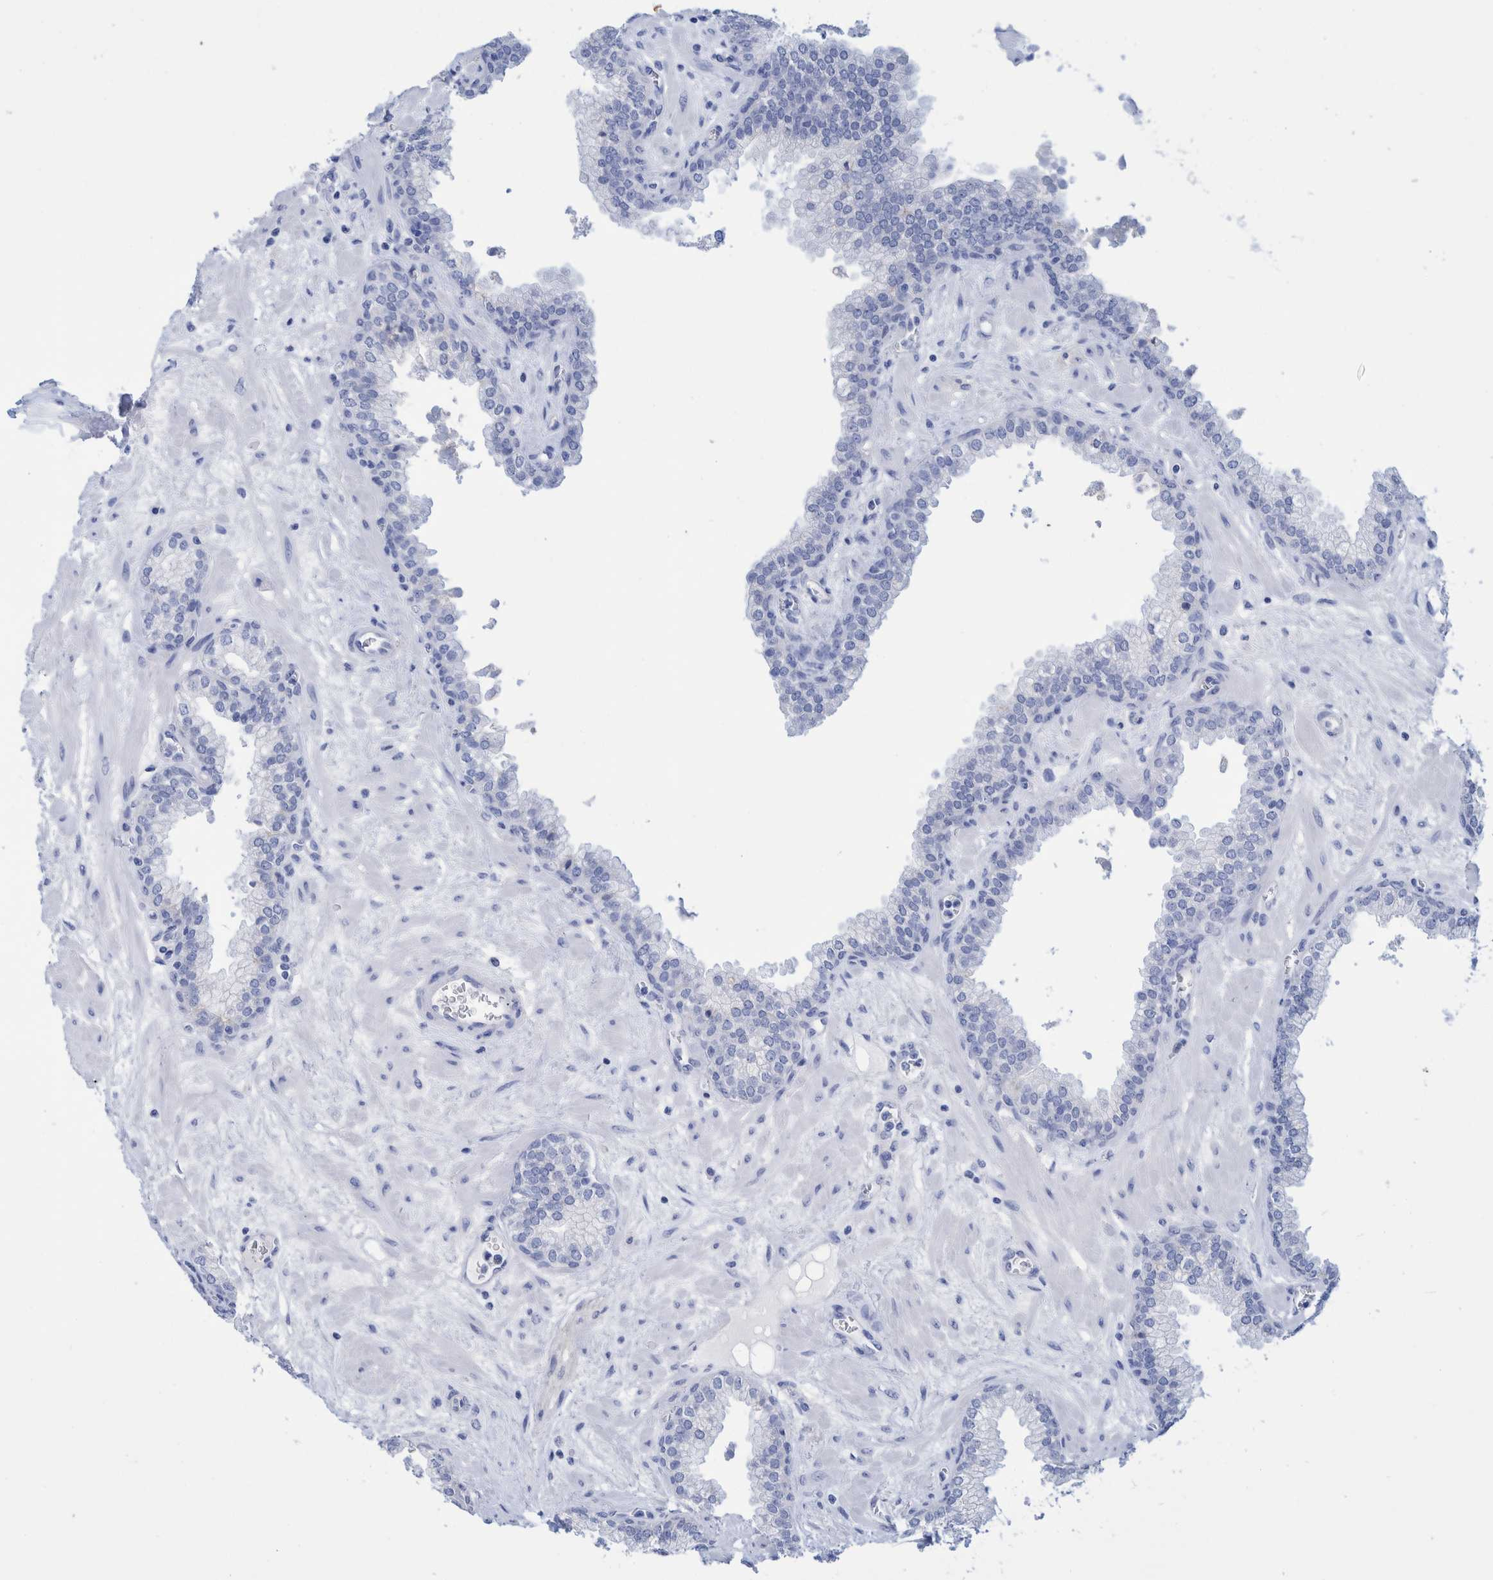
{"staining": {"intensity": "negative", "quantity": "none", "location": "none"}, "tissue": "prostate", "cell_type": "Glandular cells", "image_type": "normal", "snomed": [{"axis": "morphology", "description": "Normal tissue, NOS"}, {"axis": "morphology", "description": "Urothelial carcinoma, Low grade"}, {"axis": "topography", "description": "Urinary bladder"}, {"axis": "topography", "description": "Prostate"}], "caption": "The histopathology image displays no significant expression in glandular cells of prostate. The staining was performed using DAB to visualize the protein expression in brown, while the nuclei were stained in blue with hematoxylin (Magnification: 20x).", "gene": "PERP", "patient": {"sex": "male", "age": 60}}